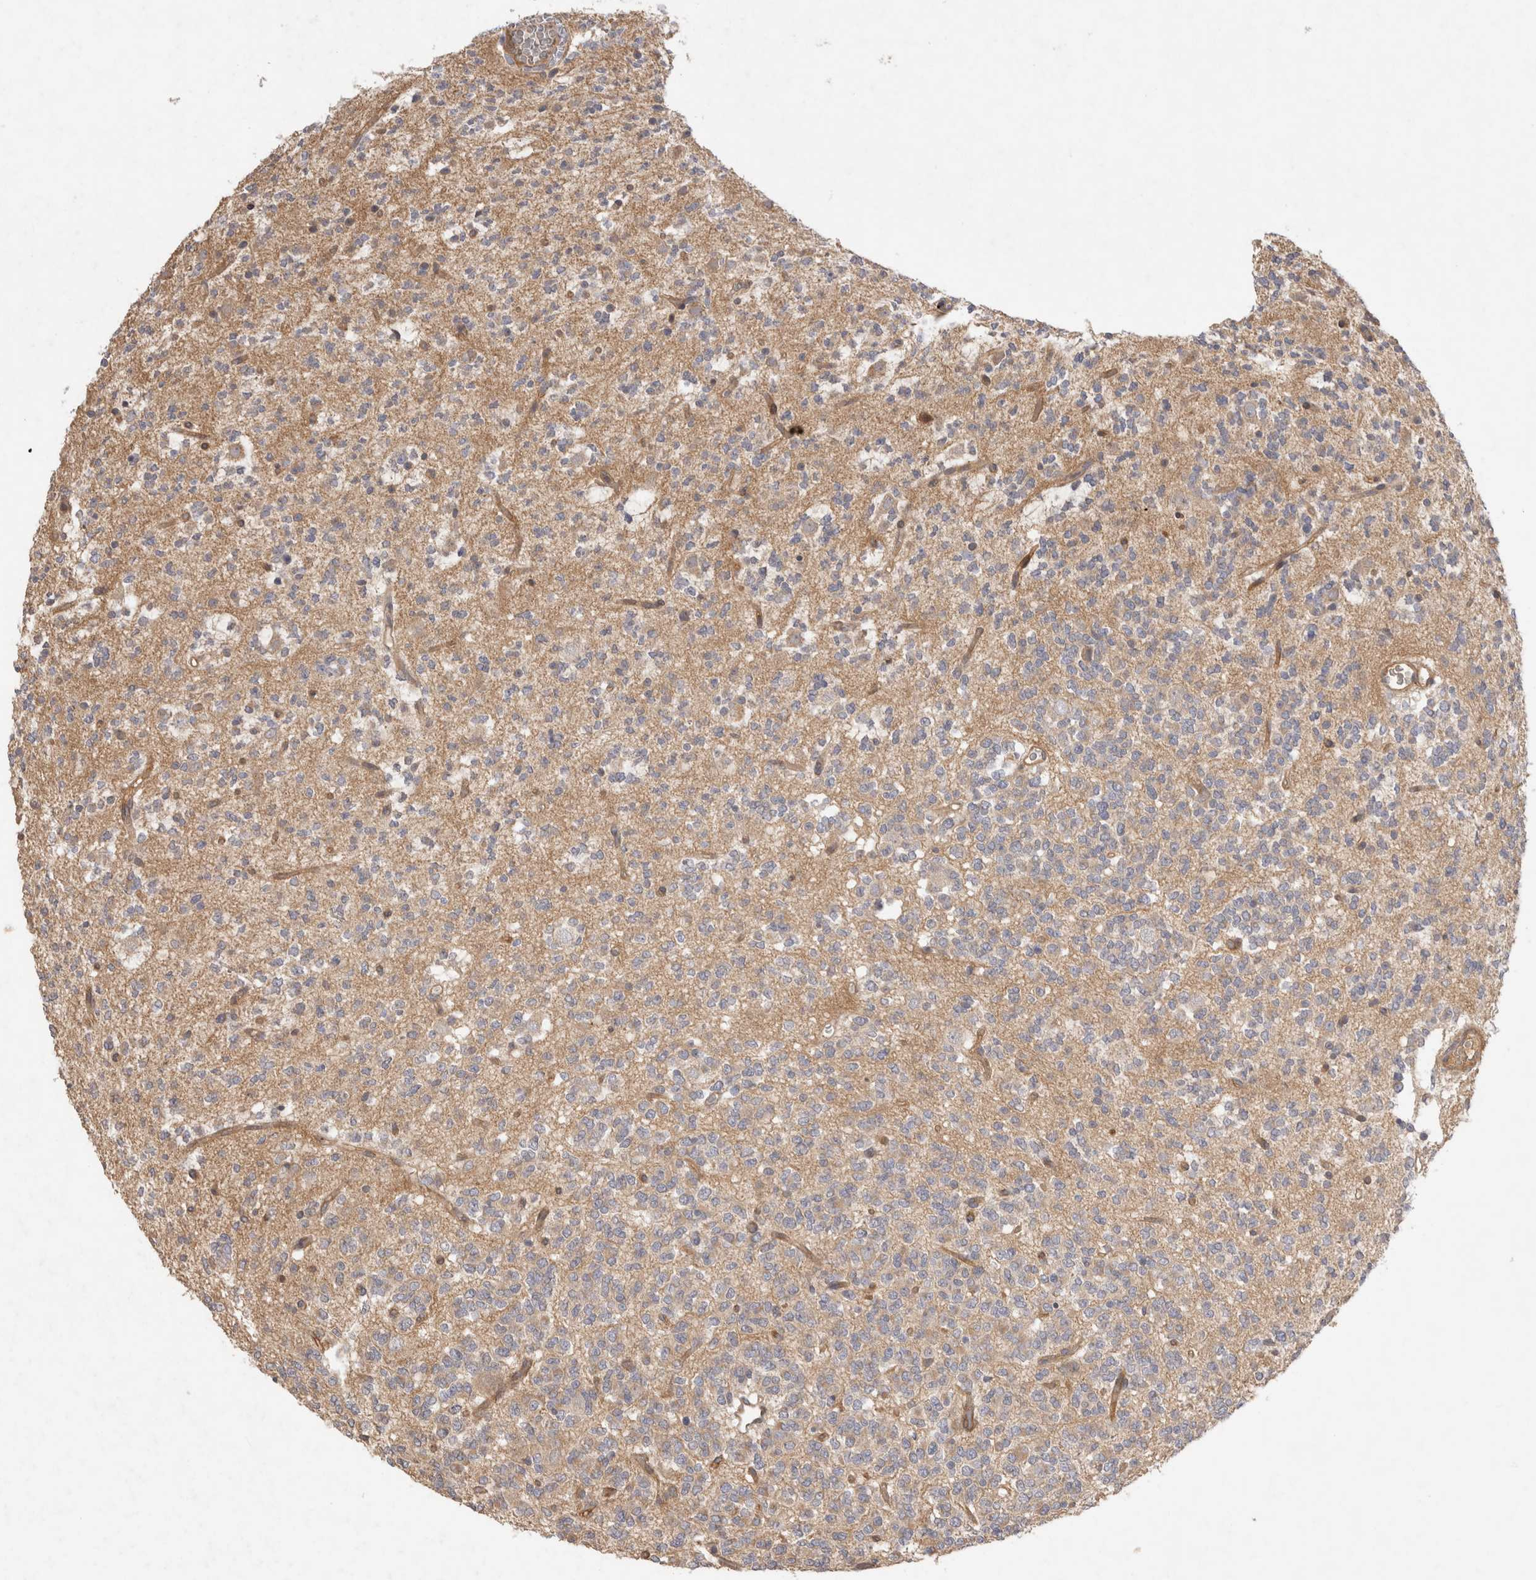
{"staining": {"intensity": "weak", "quantity": "<25%", "location": "cytoplasmic/membranous"}, "tissue": "glioma", "cell_type": "Tumor cells", "image_type": "cancer", "snomed": [{"axis": "morphology", "description": "Glioma, malignant, Low grade"}, {"axis": "topography", "description": "Brain"}], "caption": "Human malignant glioma (low-grade) stained for a protein using immunohistochemistry (IHC) reveals no staining in tumor cells.", "gene": "PPP1R42", "patient": {"sex": "male", "age": 38}}